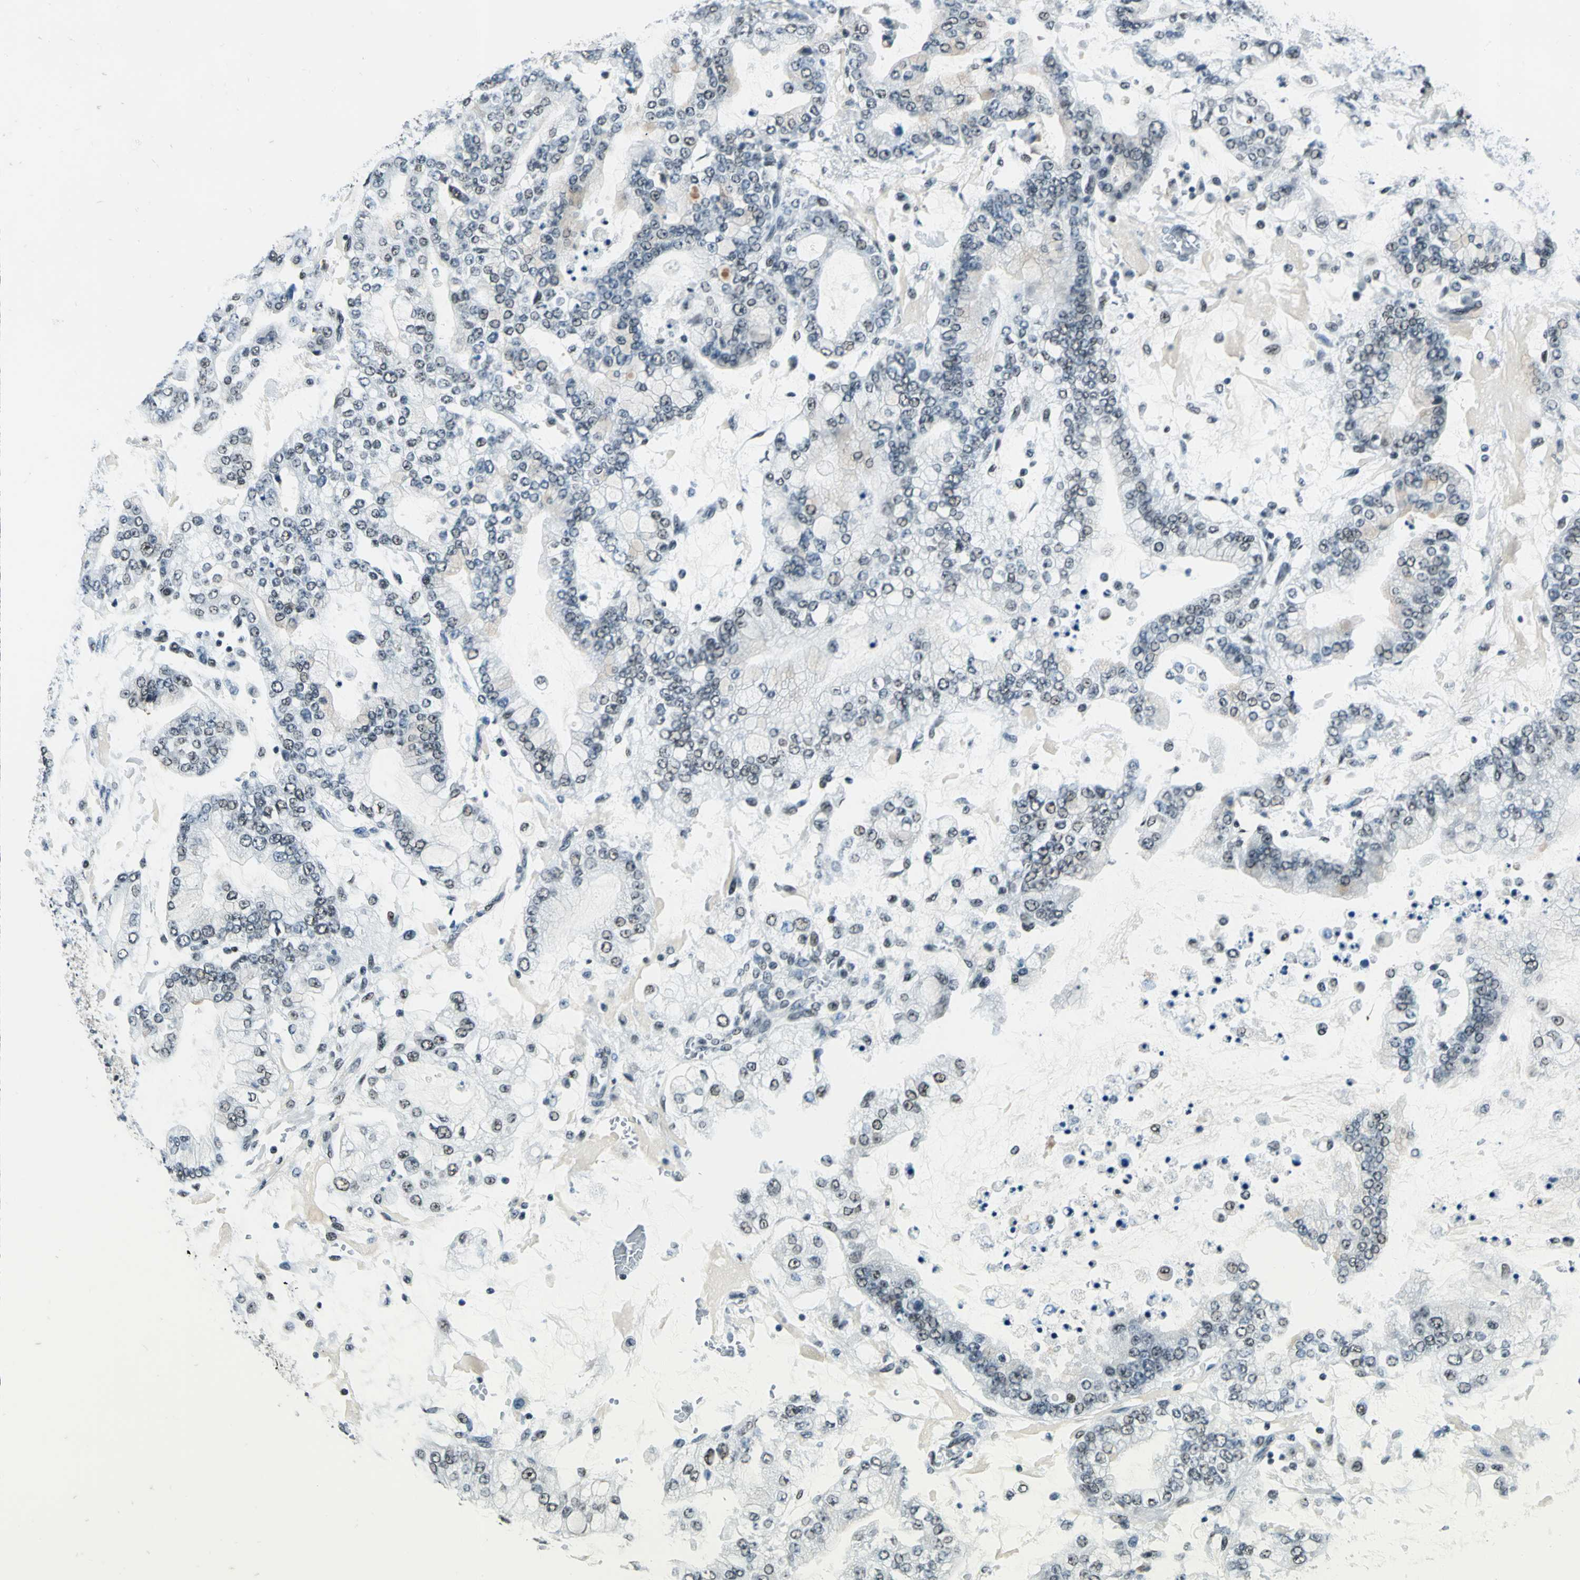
{"staining": {"intensity": "moderate", "quantity": "25%-75%", "location": "nuclear"}, "tissue": "stomach cancer", "cell_type": "Tumor cells", "image_type": "cancer", "snomed": [{"axis": "morphology", "description": "Adenocarcinoma, NOS"}, {"axis": "topography", "description": "Stomach"}], "caption": "Stomach cancer (adenocarcinoma) stained with IHC exhibits moderate nuclear positivity in about 25%-75% of tumor cells.", "gene": "KAT6B", "patient": {"sex": "male", "age": 76}}